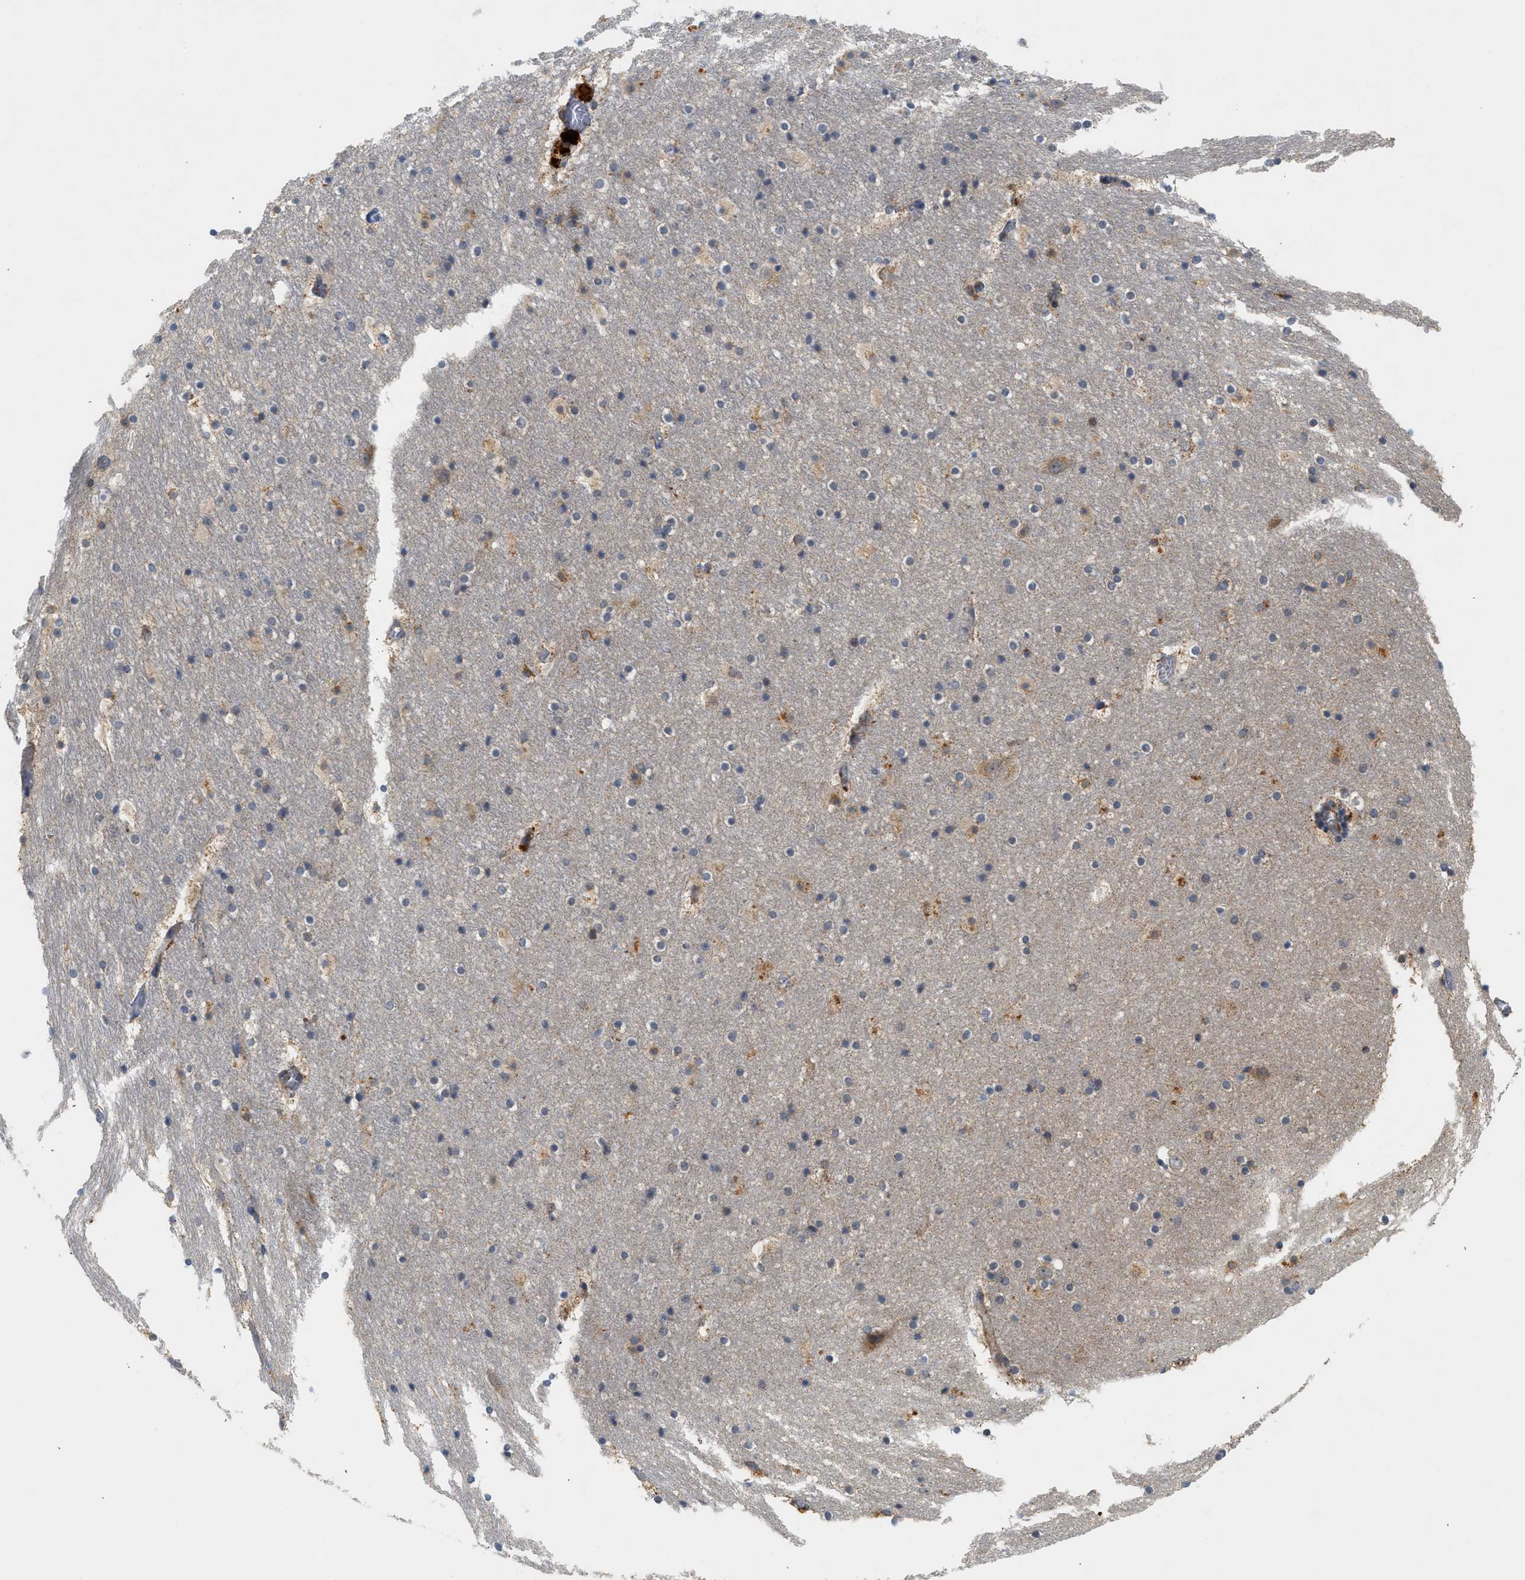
{"staining": {"intensity": "strong", "quantity": "<25%", "location": "cytoplasmic/membranous"}, "tissue": "hippocampus", "cell_type": "Glial cells", "image_type": "normal", "snomed": [{"axis": "morphology", "description": "Normal tissue, NOS"}, {"axis": "topography", "description": "Hippocampus"}], "caption": "Brown immunohistochemical staining in unremarkable hippocampus exhibits strong cytoplasmic/membranous expression in approximately <25% of glial cells.", "gene": "MCU", "patient": {"sex": "male", "age": 45}}